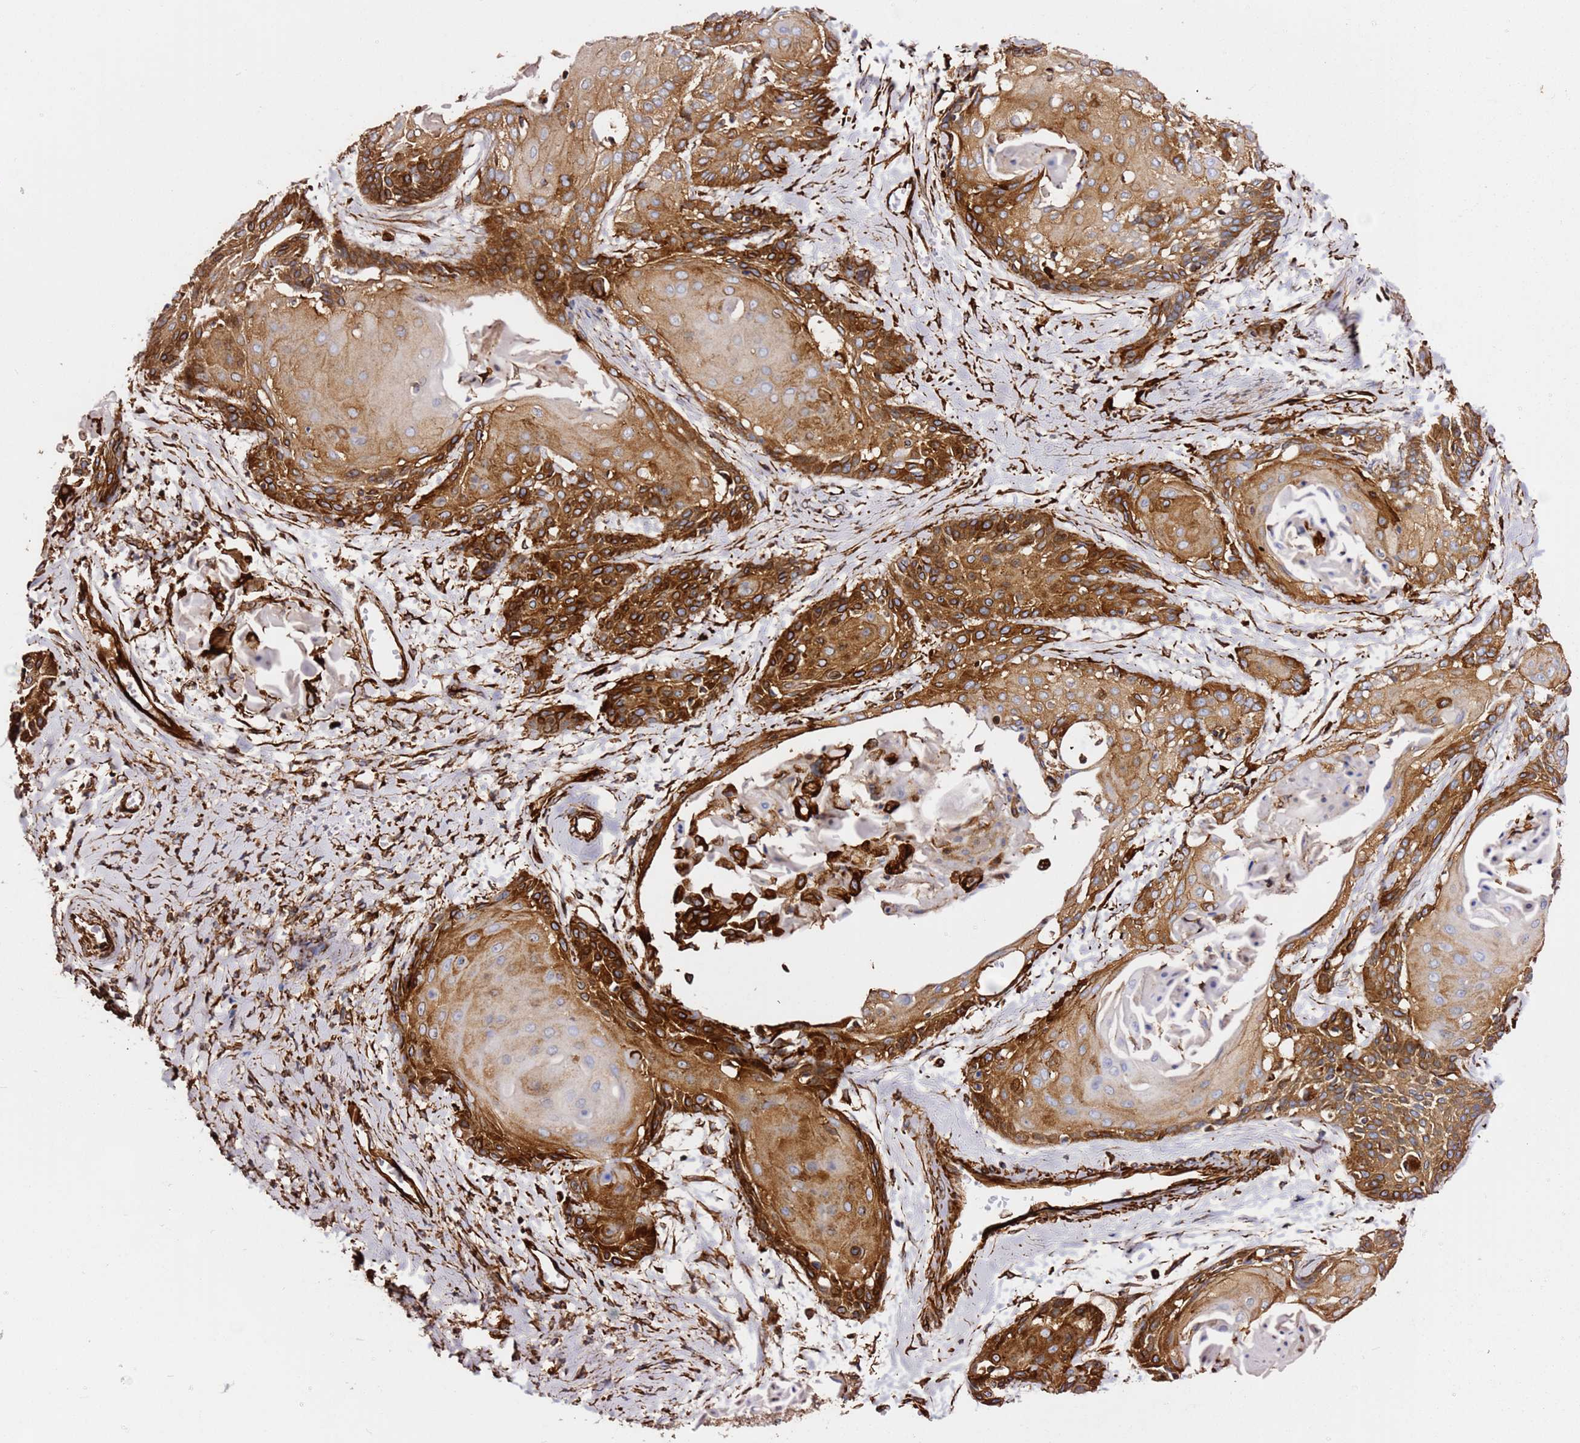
{"staining": {"intensity": "strong", "quantity": ">75%", "location": "cytoplasmic/membranous"}, "tissue": "cervical cancer", "cell_type": "Tumor cells", "image_type": "cancer", "snomed": [{"axis": "morphology", "description": "Squamous cell carcinoma, NOS"}, {"axis": "topography", "description": "Cervix"}], "caption": "An immunohistochemistry (IHC) histopathology image of tumor tissue is shown. Protein staining in brown shows strong cytoplasmic/membranous positivity in cervical cancer within tumor cells.", "gene": "MRGPRE", "patient": {"sex": "female", "age": 57}}